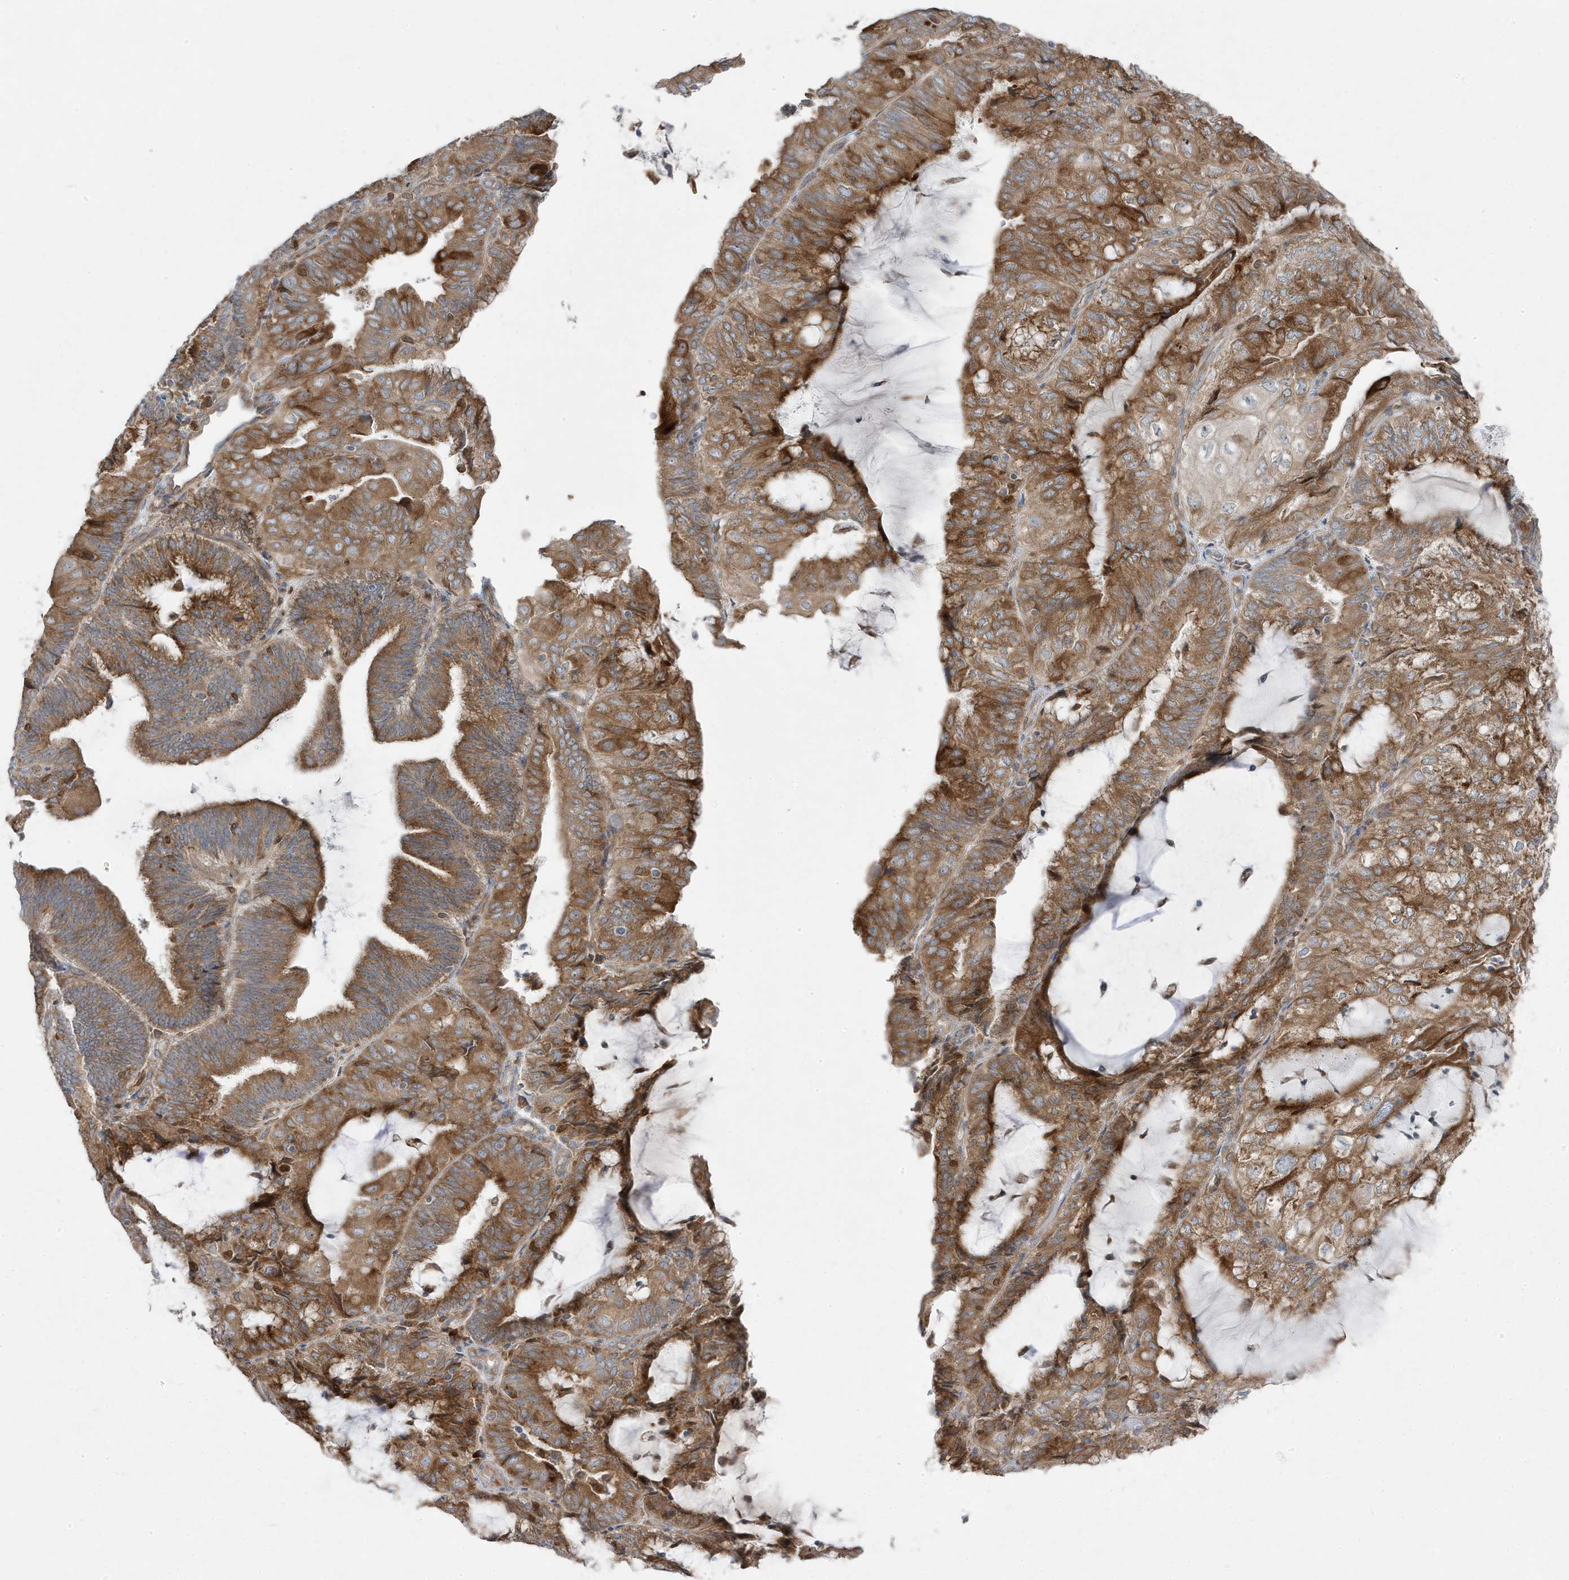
{"staining": {"intensity": "moderate", "quantity": ">75%", "location": "cytoplasmic/membranous"}, "tissue": "endometrial cancer", "cell_type": "Tumor cells", "image_type": "cancer", "snomed": [{"axis": "morphology", "description": "Adenocarcinoma, NOS"}, {"axis": "topography", "description": "Endometrium"}], "caption": "Moderate cytoplasmic/membranous staining is seen in about >75% of tumor cells in adenocarcinoma (endometrial).", "gene": "ZNF654", "patient": {"sex": "female", "age": 81}}